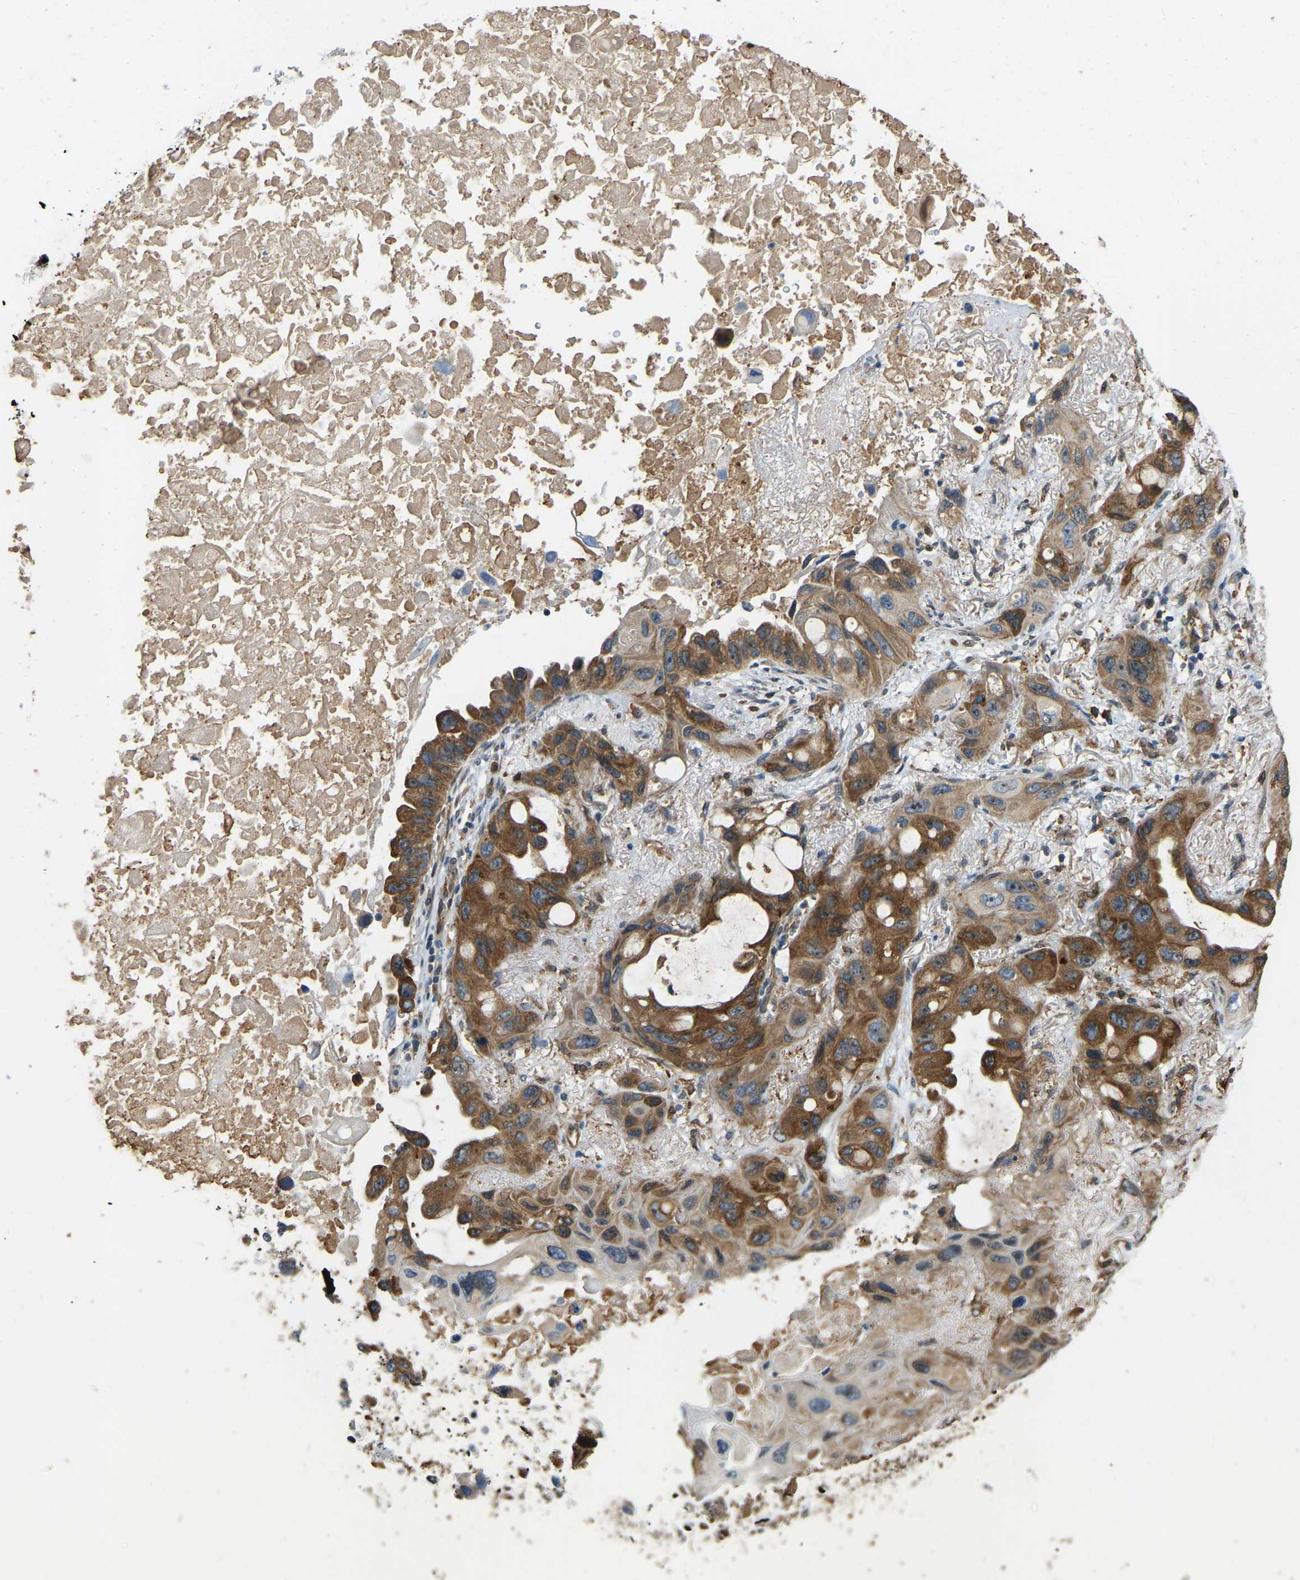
{"staining": {"intensity": "moderate", "quantity": ">75%", "location": "cytoplasmic/membranous,nuclear"}, "tissue": "lung cancer", "cell_type": "Tumor cells", "image_type": "cancer", "snomed": [{"axis": "morphology", "description": "Squamous cell carcinoma, NOS"}, {"axis": "topography", "description": "Lung"}], "caption": "The photomicrograph shows staining of lung squamous cell carcinoma, revealing moderate cytoplasmic/membranous and nuclear protein expression (brown color) within tumor cells.", "gene": "OS9", "patient": {"sex": "female", "age": 73}}